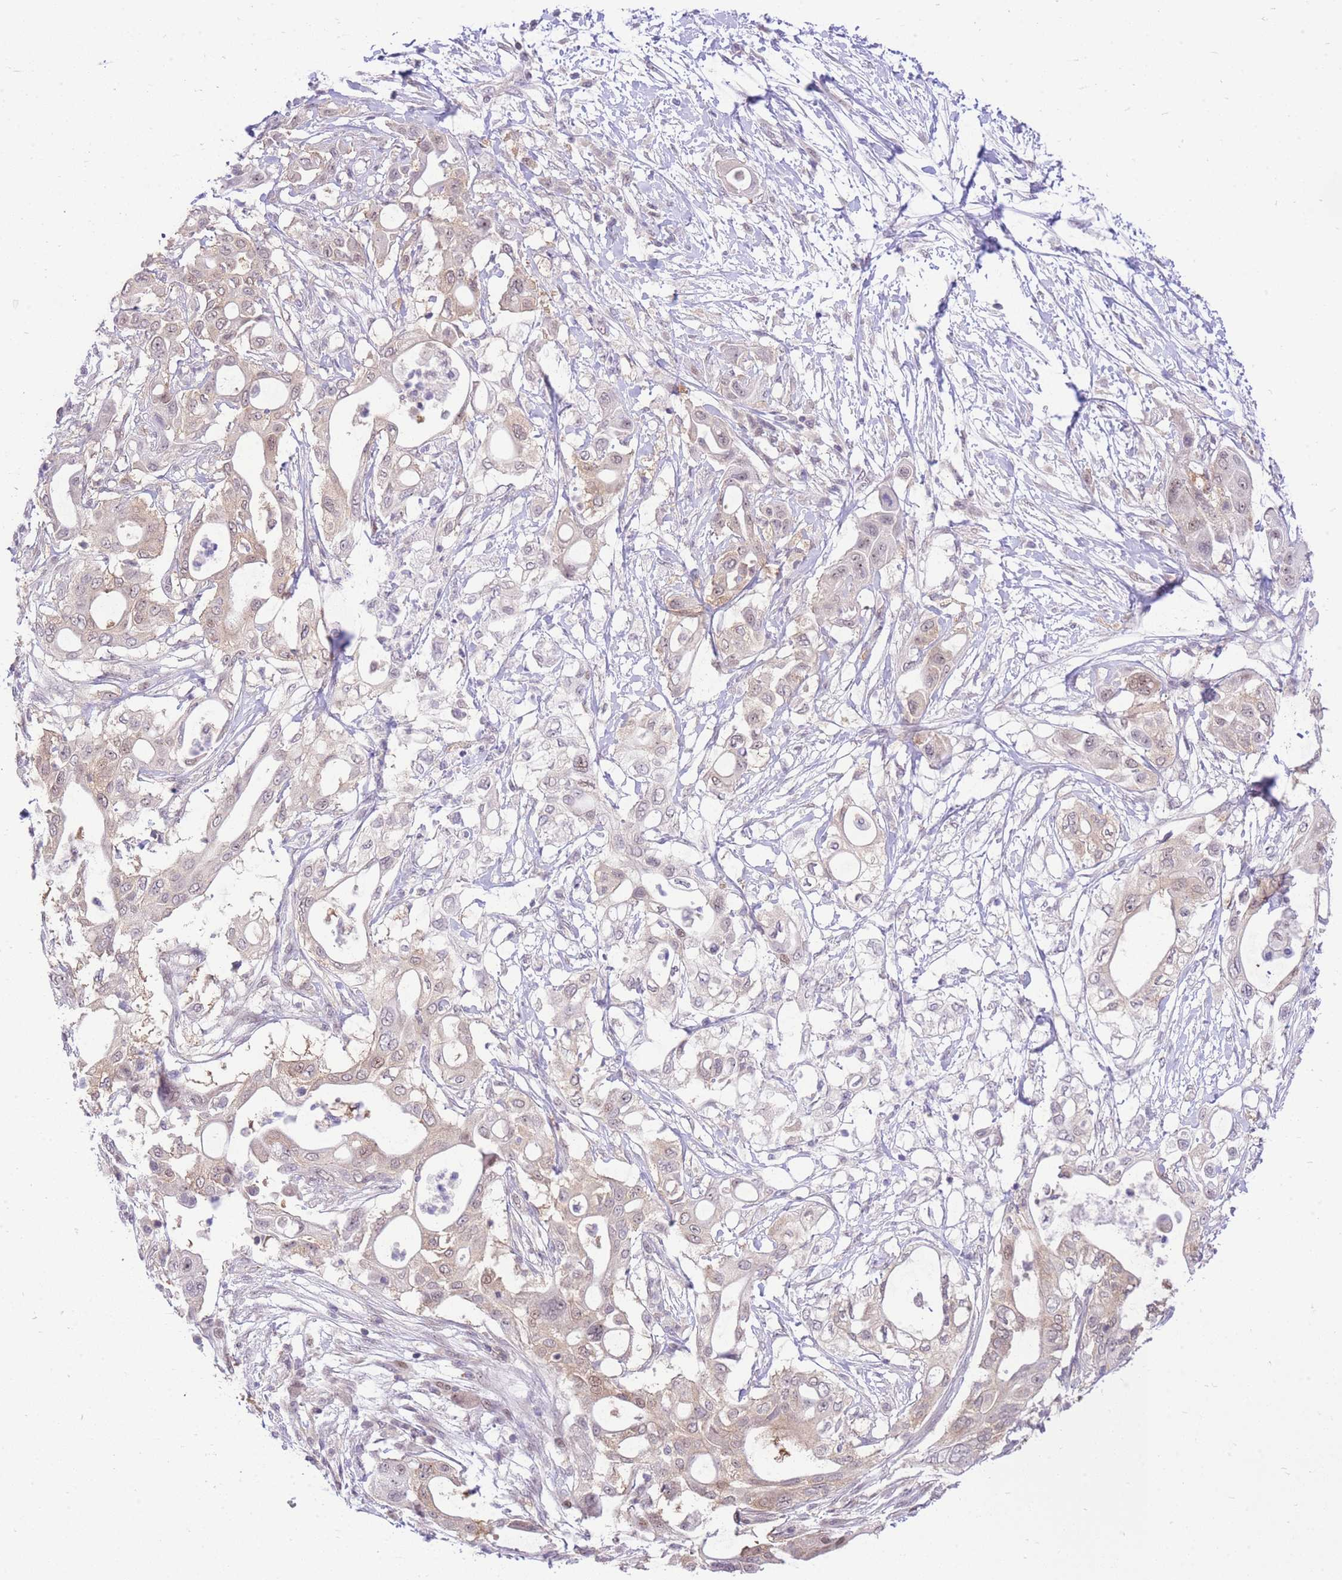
{"staining": {"intensity": "weak", "quantity": "<25%", "location": "cytoplasmic/membranous"}, "tissue": "pancreatic cancer", "cell_type": "Tumor cells", "image_type": "cancer", "snomed": [{"axis": "morphology", "description": "Adenocarcinoma, NOS"}, {"axis": "topography", "description": "Pancreas"}], "caption": "Micrograph shows no protein positivity in tumor cells of adenocarcinoma (pancreatic) tissue.", "gene": "STK39", "patient": {"sex": "male", "age": 68}}